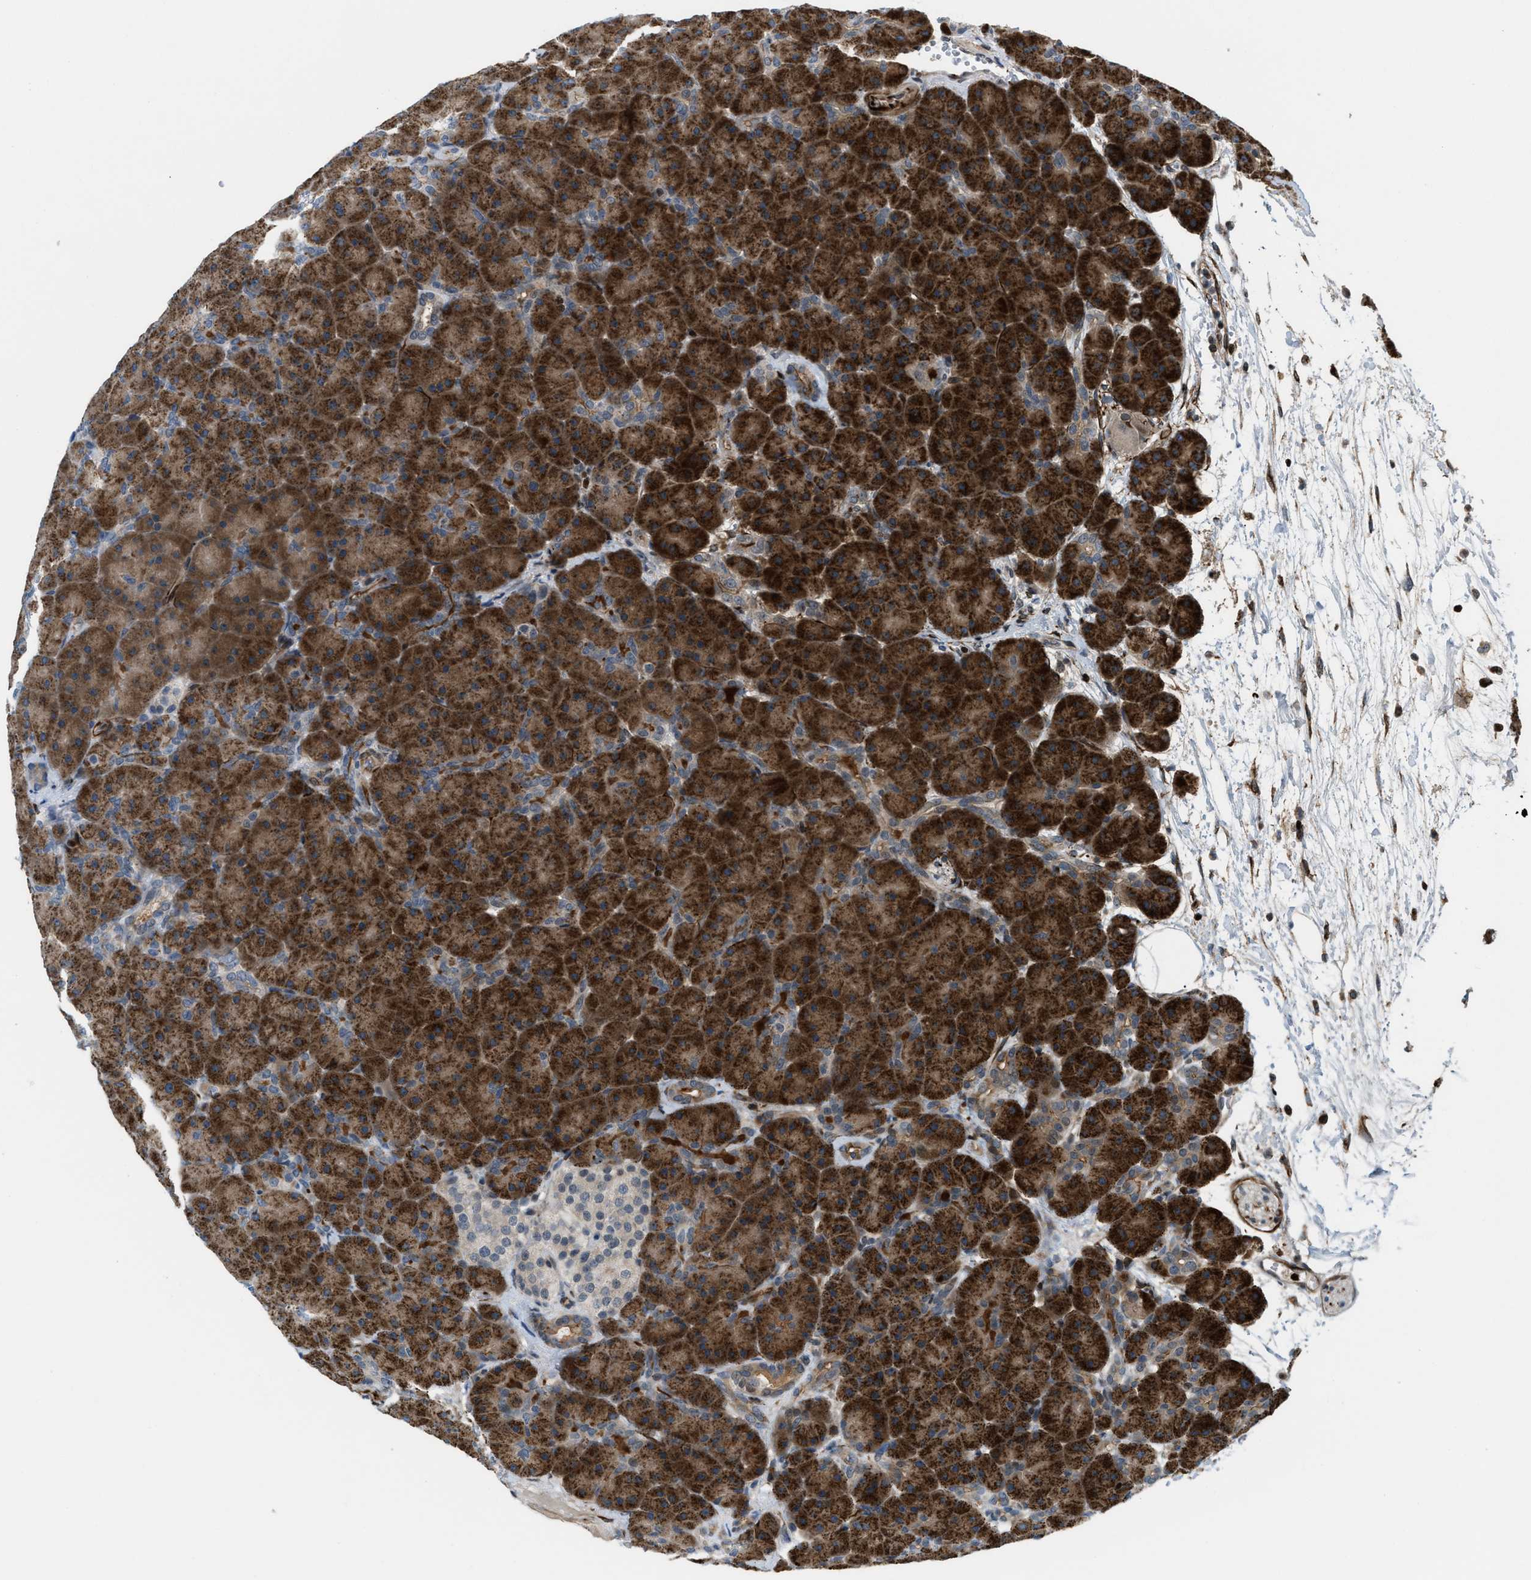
{"staining": {"intensity": "strong", "quantity": ">75%", "location": "cytoplasmic/membranous"}, "tissue": "pancreas", "cell_type": "Exocrine glandular cells", "image_type": "normal", "snomed": [{"axis": "morphology", "description": "Normal tissue, NOS"}, {"axis": "topography", "description": "Pancreas"}], "caption": "IHC image of normal human pancreas stained for a protein (brown), which shows high levels of strong cytoplasmic/membranous positivity in about >75% of exocrine glandular cells.", "gene": "ZNF276", "patient": {"sex": "male", "age": 66}}